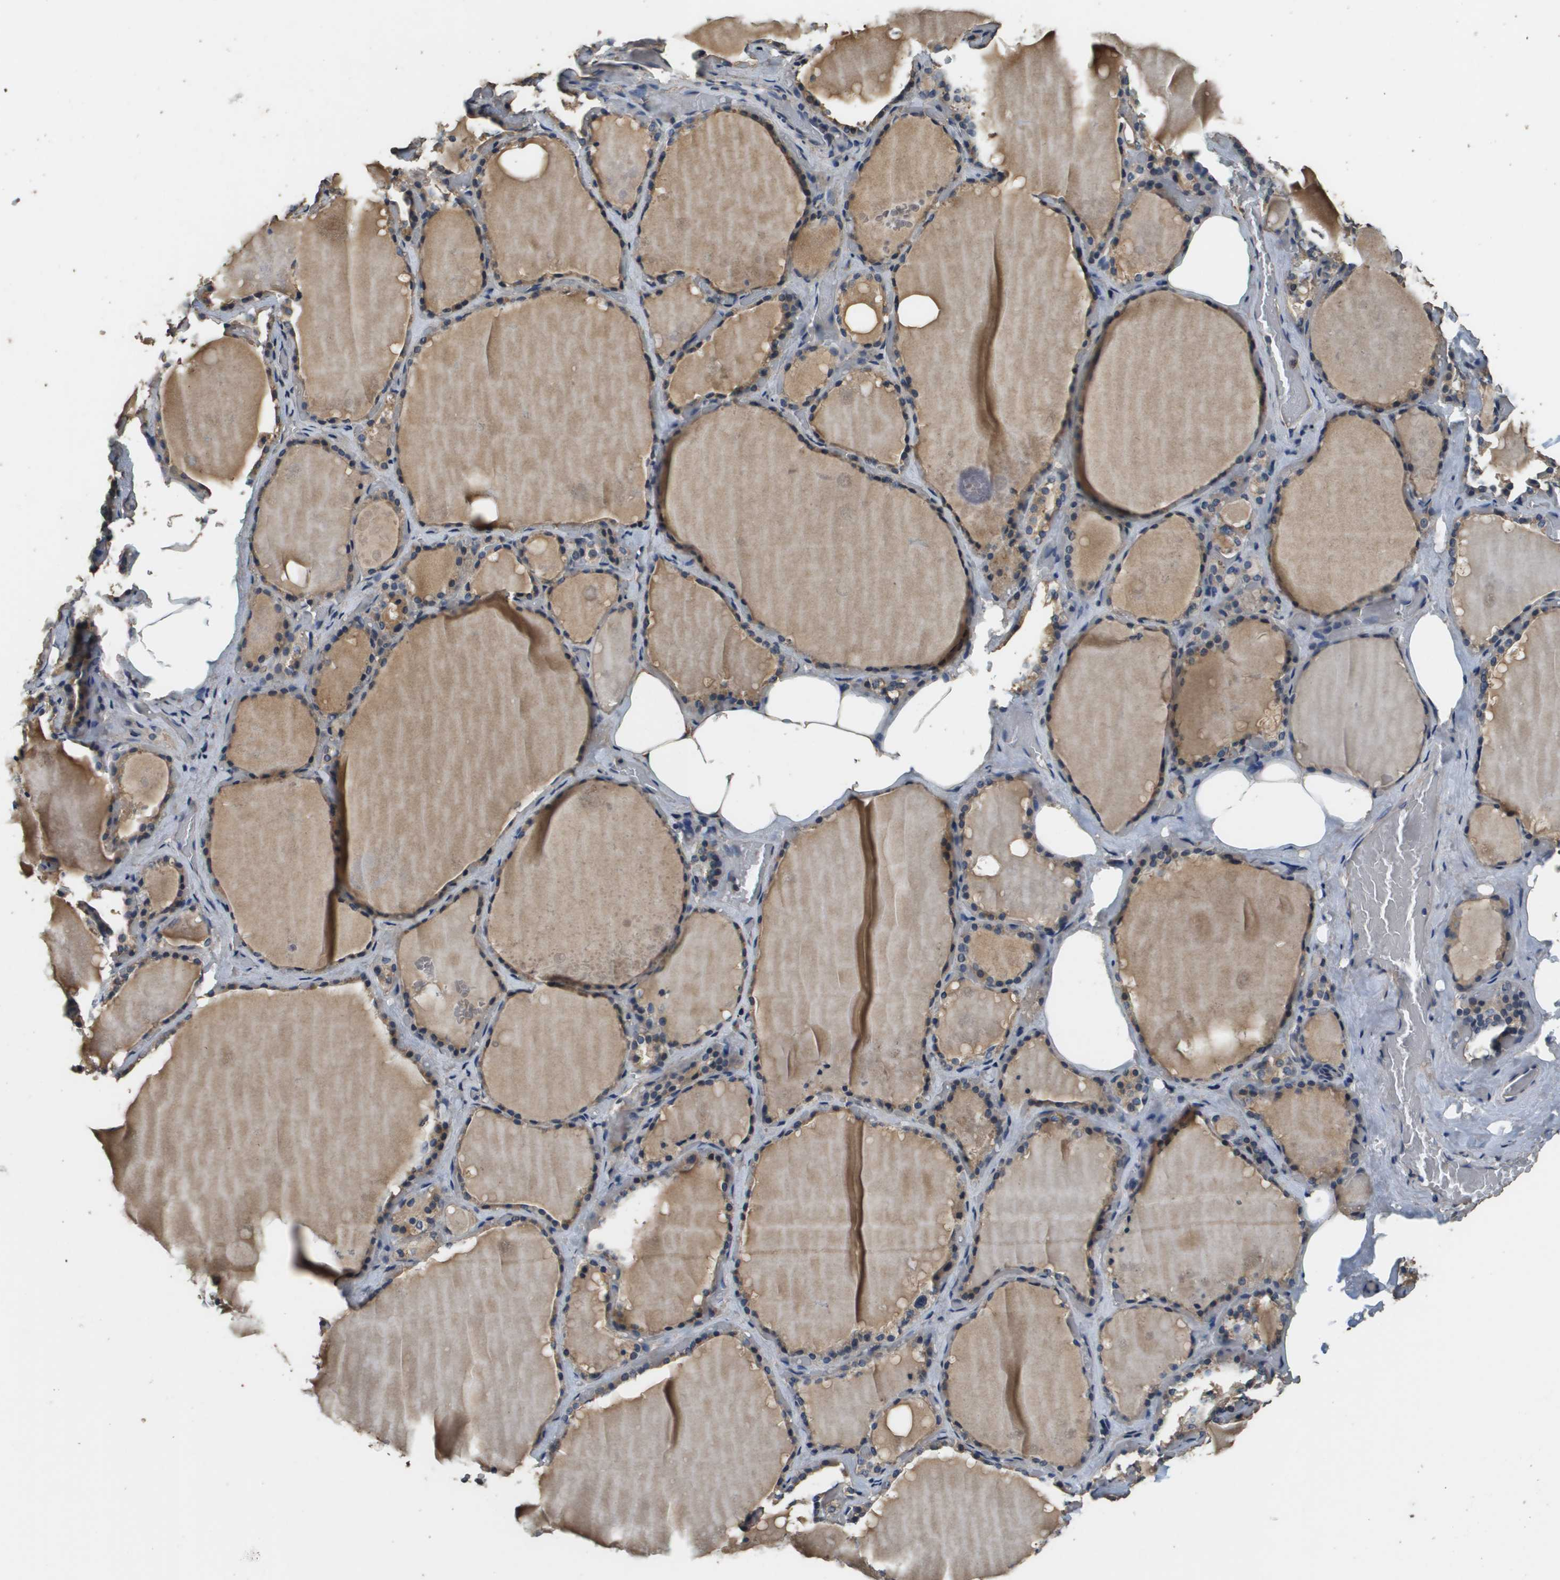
{"staining": {"intensity": "weak", "quantity": ">75%", "location": "cytoplasmic/membranous"}, "tissue": "thyroid gland", "cell_type": "Glandular cells", "image_type": "normal", "snomed": [{"axis": "morphology", "description": "Normal tissue, NOS"}, {"axis": "topography", "description": "Thyroid gland"}], "caption": "A brown stain shows weak cytoplasmic/membranous staining of a protein in glandular cells of benign human thyroid gland. Nuclei are stained in blue.", "gene": "RAB6B", "patient": {"sex": "male", "age": 61}}